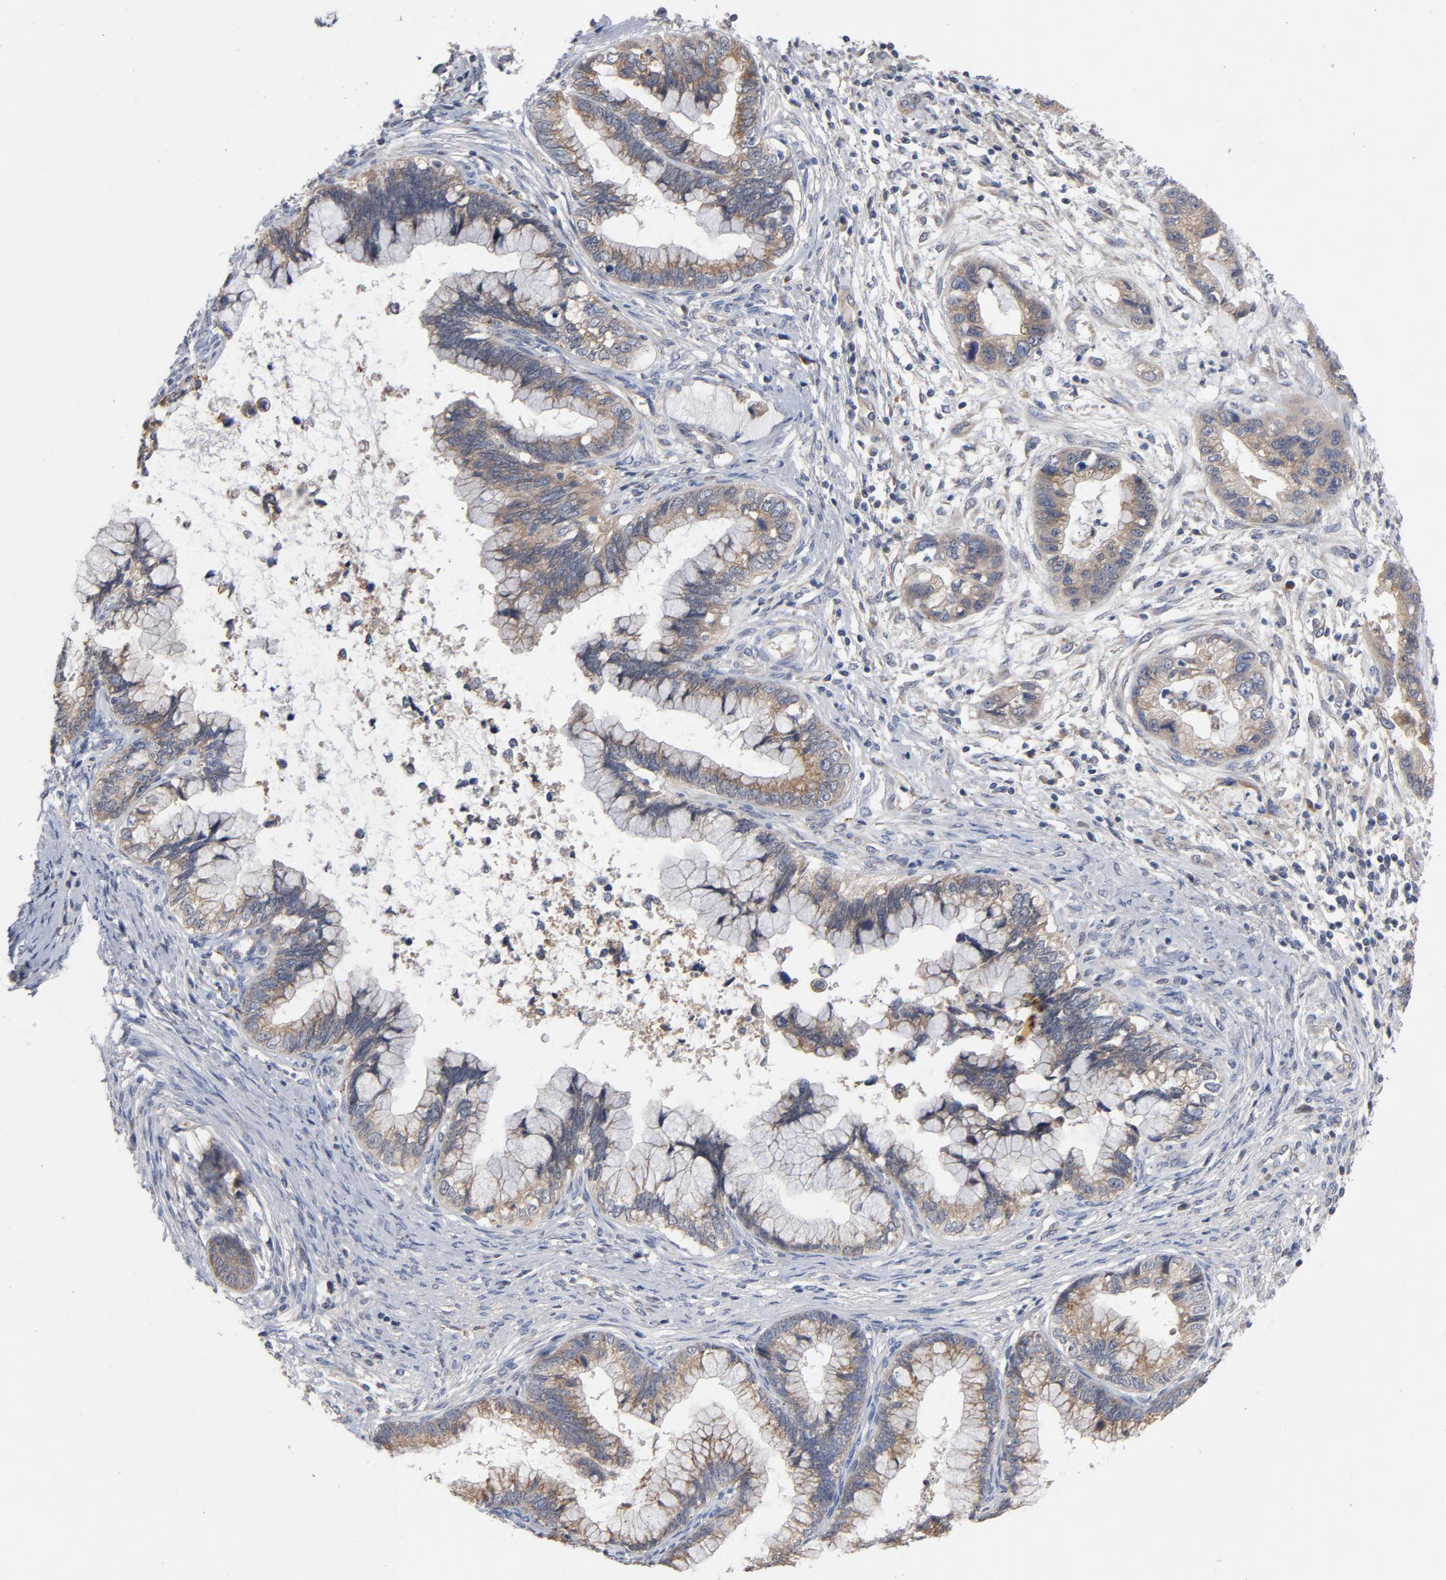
{"staining": {"intensity": "moderate", "quantity": ">75%", "location": "cytoplasmic/membranous"}, "tissue": "cervical cancer", "cell_type": "Tumor cells", "image_type": "cancer", "snomed": [{"axis": "morphology", "description": "Adenocarcinoma, NOS"}, {"axis": "topography", "description": "Cervix"}], "caption": "Immunohistochemistry (IHC) of cervical cancer (adenocarcinoma) shows medium levels of moderate cytoplasmic/membranous expression in approximately >75% of tumor cells.", "gene": "CCDC134", "patient": {"sex": "female", "age": 44}}